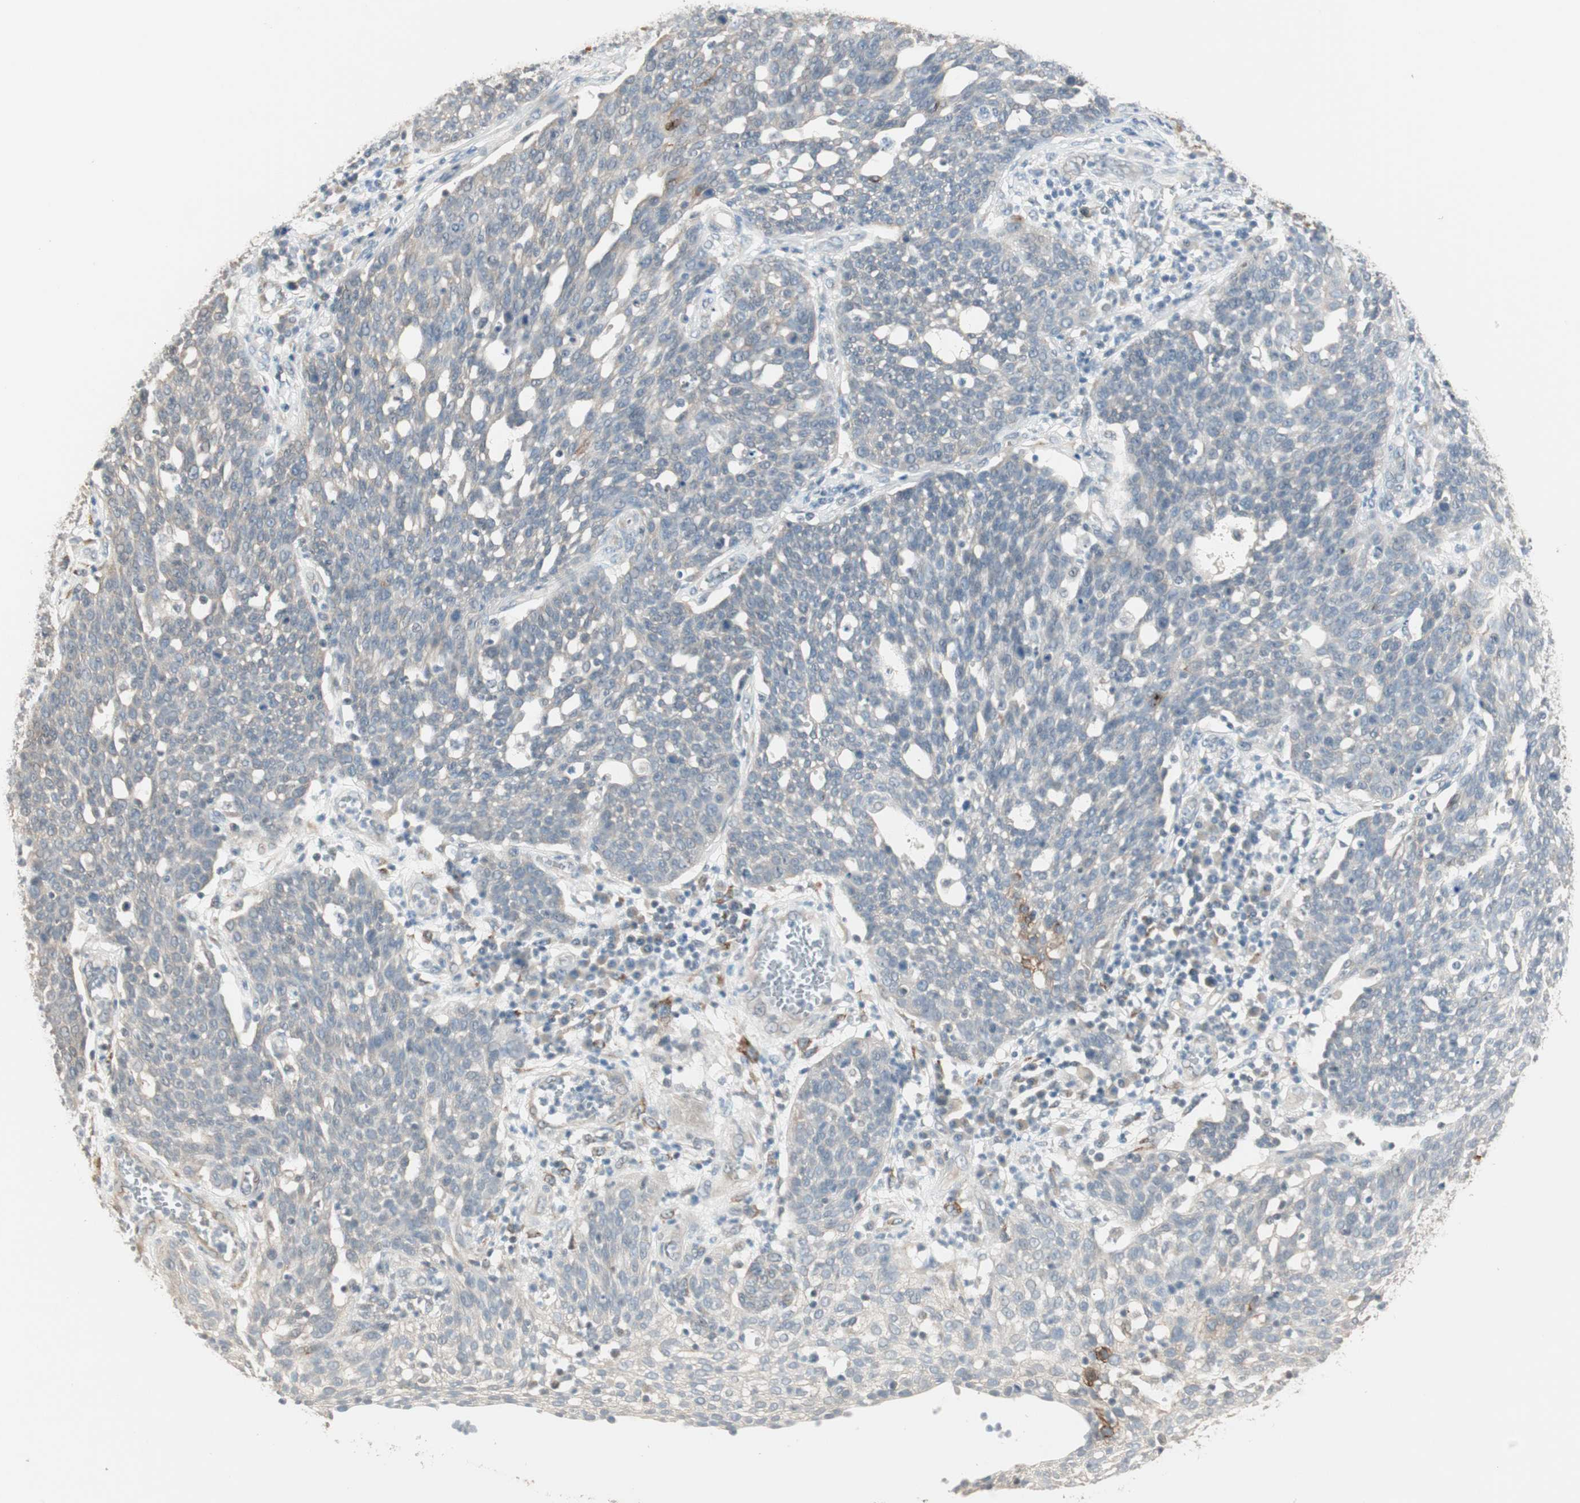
{"staining": {"intensity": "weak", "quantity": "25%-75%", "location": "cytoplasmic/membranous"}, "tissue": "cervical cancer", "cell_type": "Tumor cells", "image_type": "cancer", "snomed": [{"axis": "morphology", "description": "Squamous cell carcinoma, NOS"}, {"axis": "topography", "description": "Cervix"}], "caption": "Cervical cancer (squamous cell carcinoma) stained with immunohistochemistry (IHC) displays weak cytoplasmic/membranous positivity in approximately 25%-75% of tumor cells. (DAB (3,3'-diaminobenzidine) IHC, brown staining for protein, blue staining for nuclei).", "gene": "TASOR", "patient": {"sex": "female", "age": 34}}